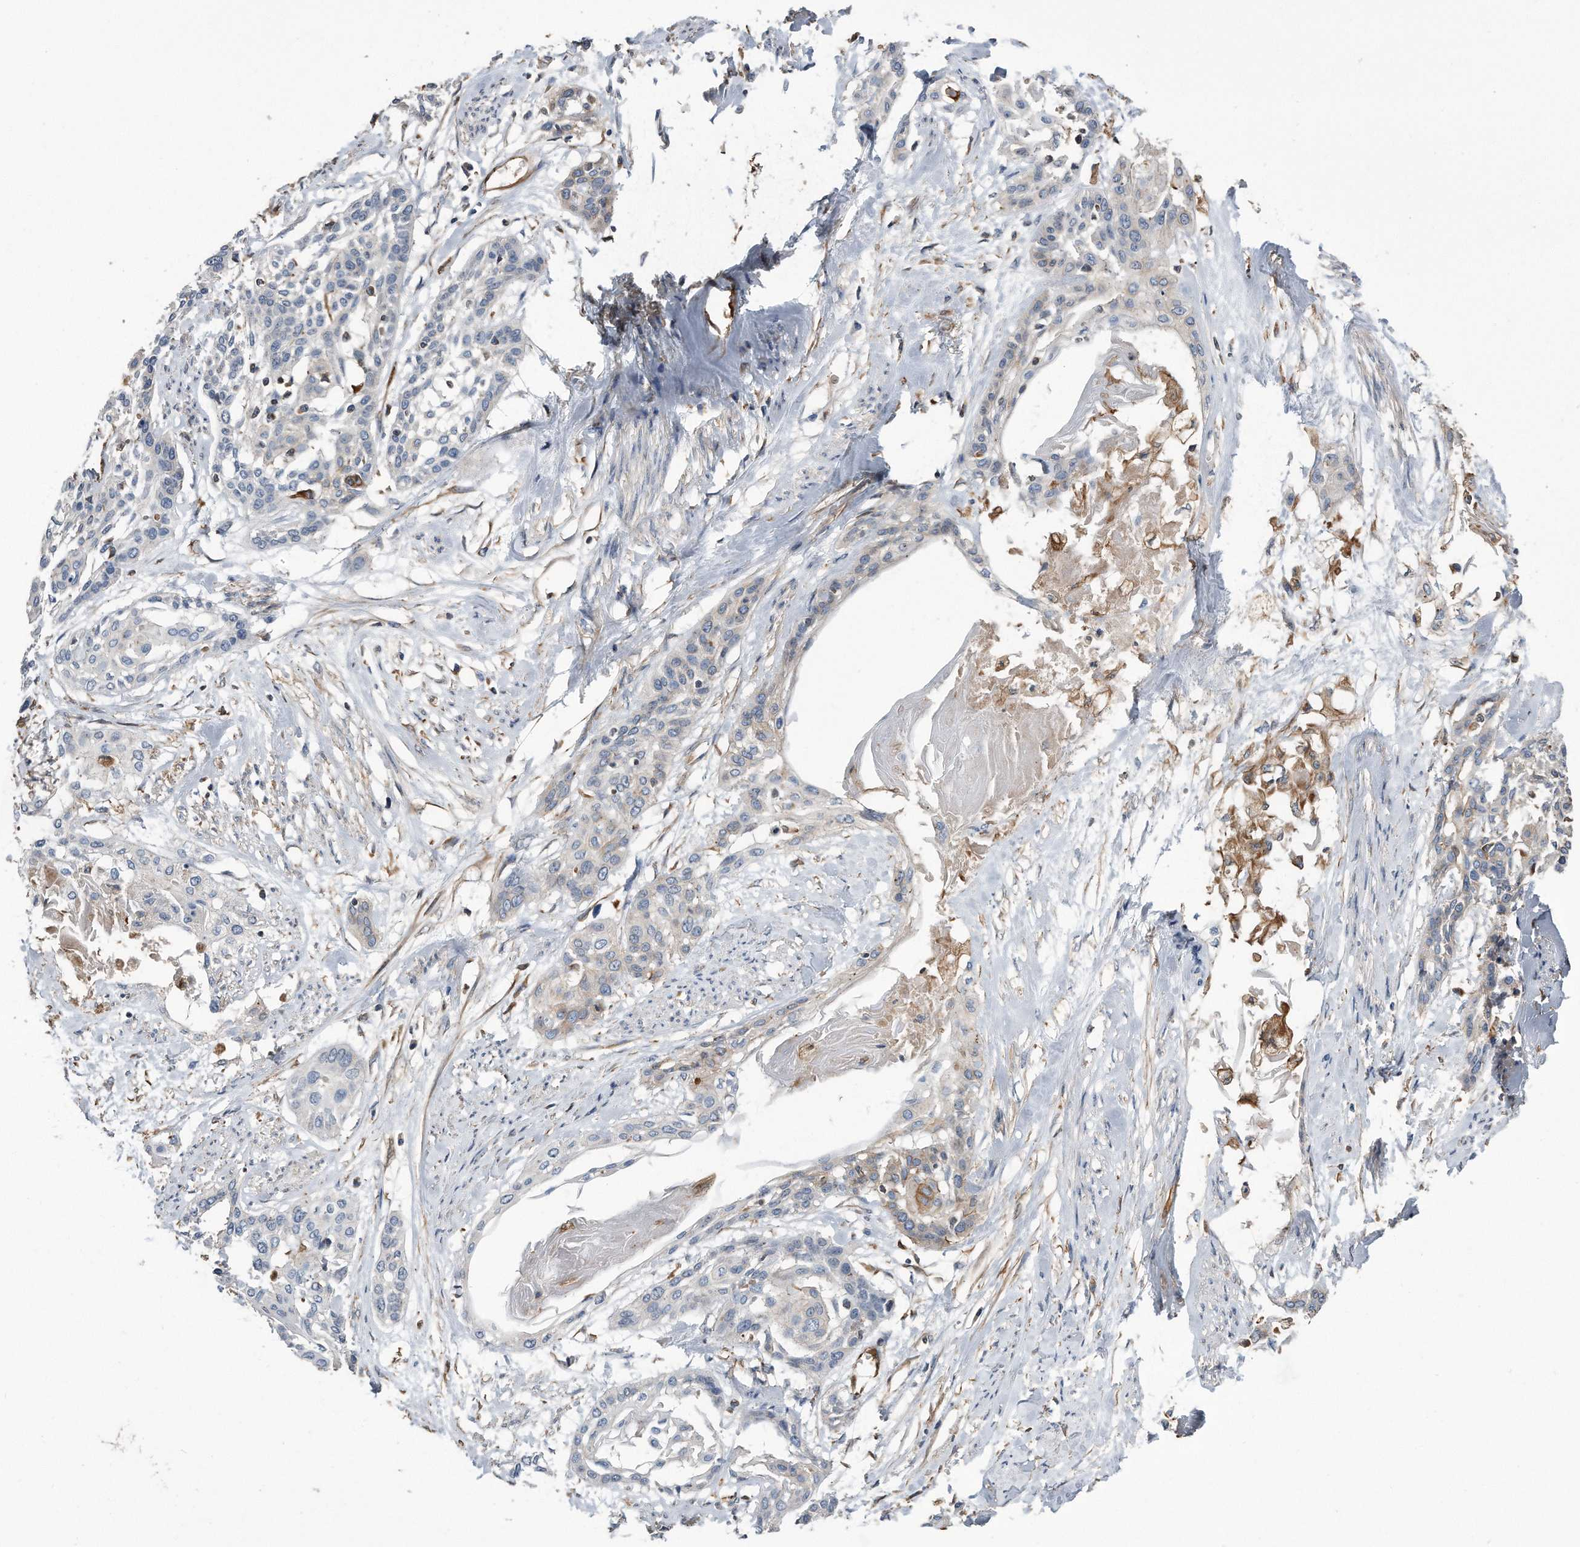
{"staining": {"intensity": "negative", "quantity": "none", "location": "none"}, "tissue": "cervical cancer", "cell_type": "Tumor cells", "image_type": "cancer", "snomed": [{"axis": "morphology", "description": "Squamous cell carcinoma, NOS"}, {"axis": "topography", "description": "Cervix"}], "caption": "Immunohistochemical staining of human cervical cancer (squamous cell carcinoma) displays no significant positivity in tumor cells. (IHC, brightfield microscopy, high magnification).", "gene": "GPC1", "patient": {"sex": "female", "age": 57}}